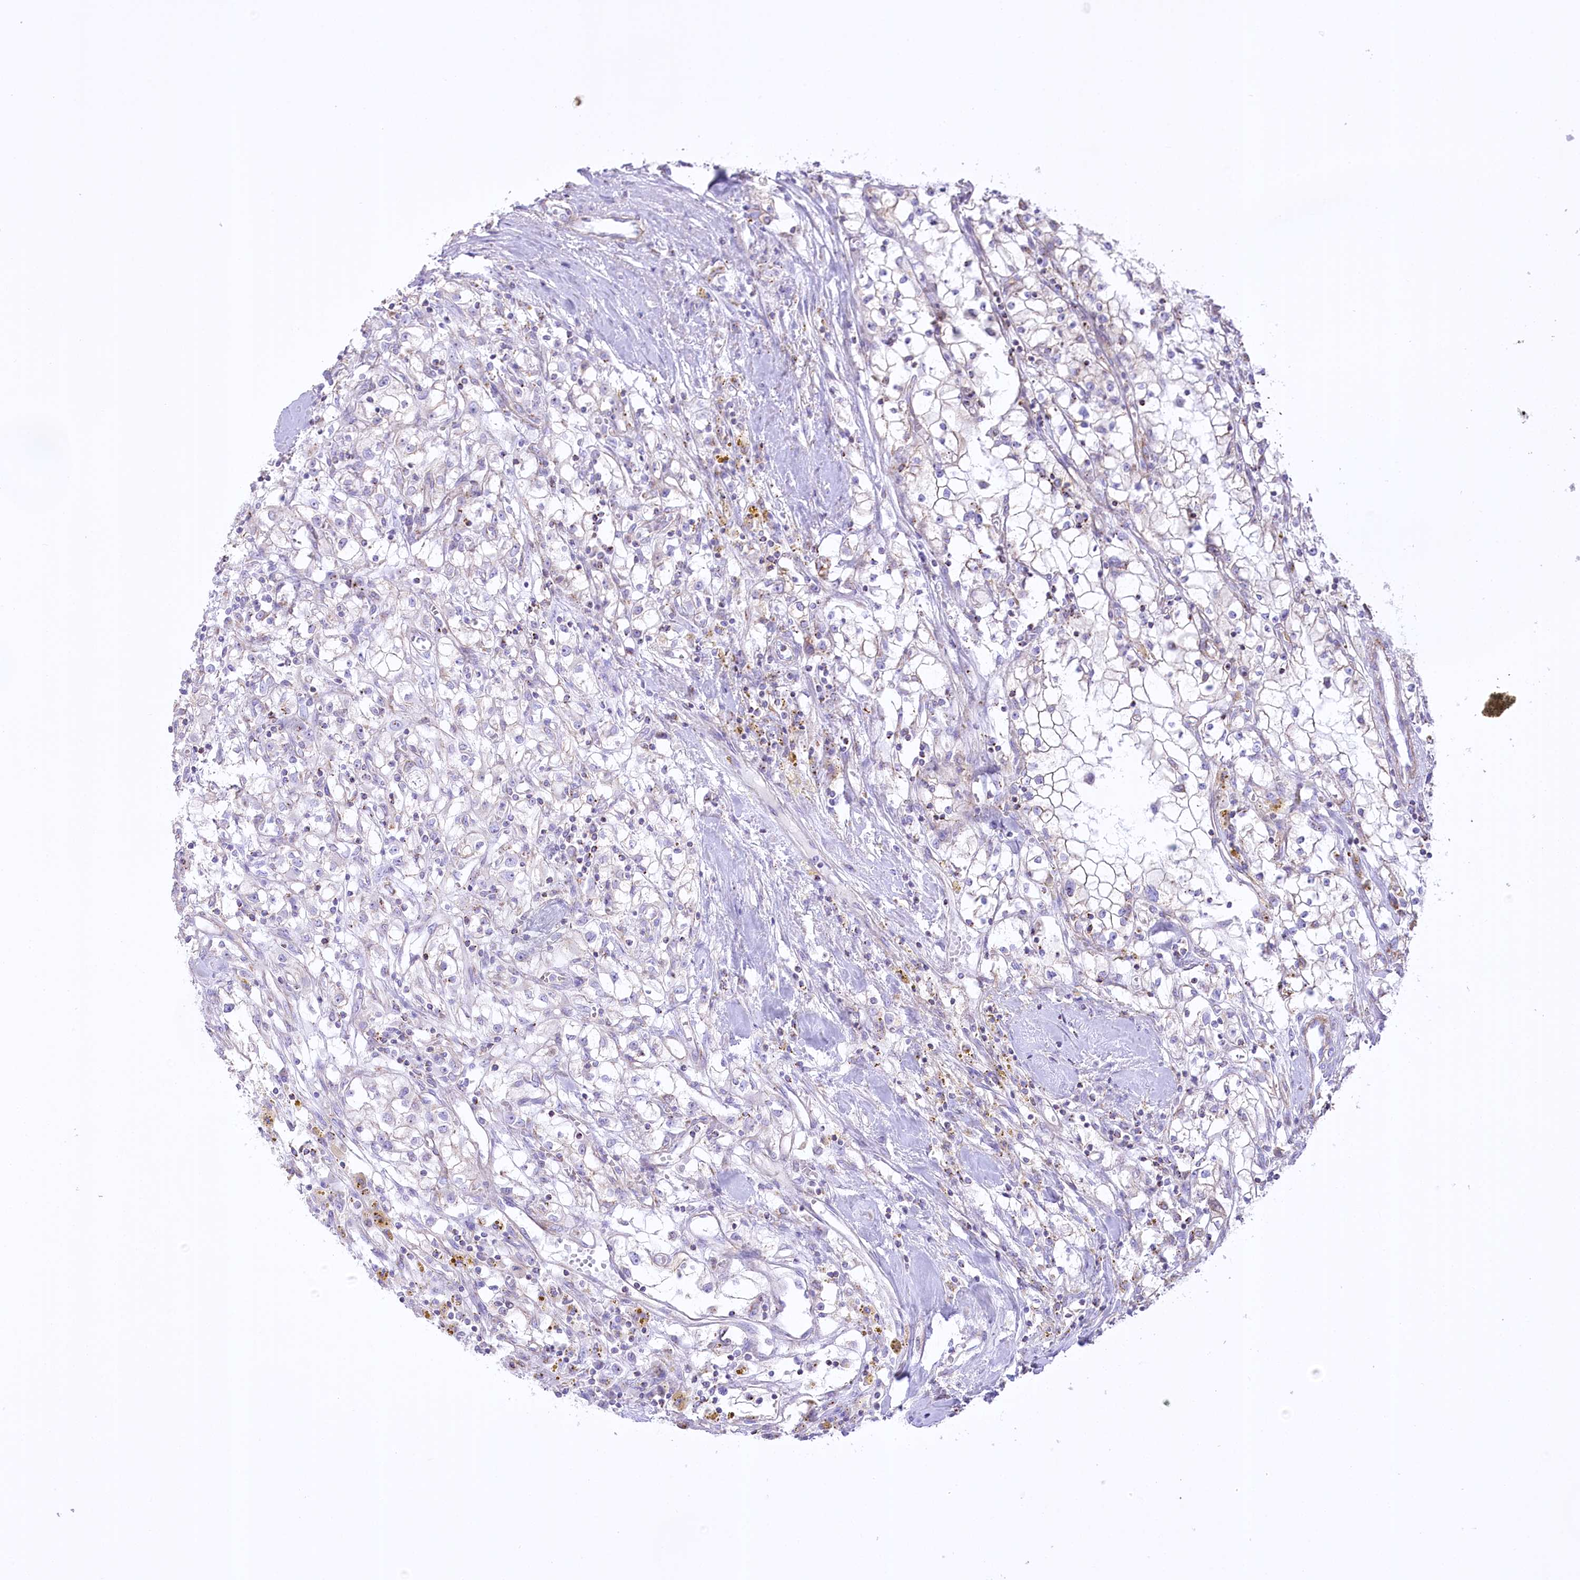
{"staining": {"intensity": "negative", "quantity": "none", "location": "none"}, "tissue": "renal cancer", "cell_type": "Tumor cells", "image_type": "cancer", "snomed": [{"axis": "morphology", "description": "Adenocarcinoma, NOS"}, {"axis": "topography", "description": "Kidney"}], "caption": "Immunohistochemistry (IHC) photomicrograph of human renal cancer (adenocarcinoma) stained for a protein (brown), which reveals no expression in tumor cells.", "gene": "FAM216A", "patient": {"sex": "male", "age": 56}}